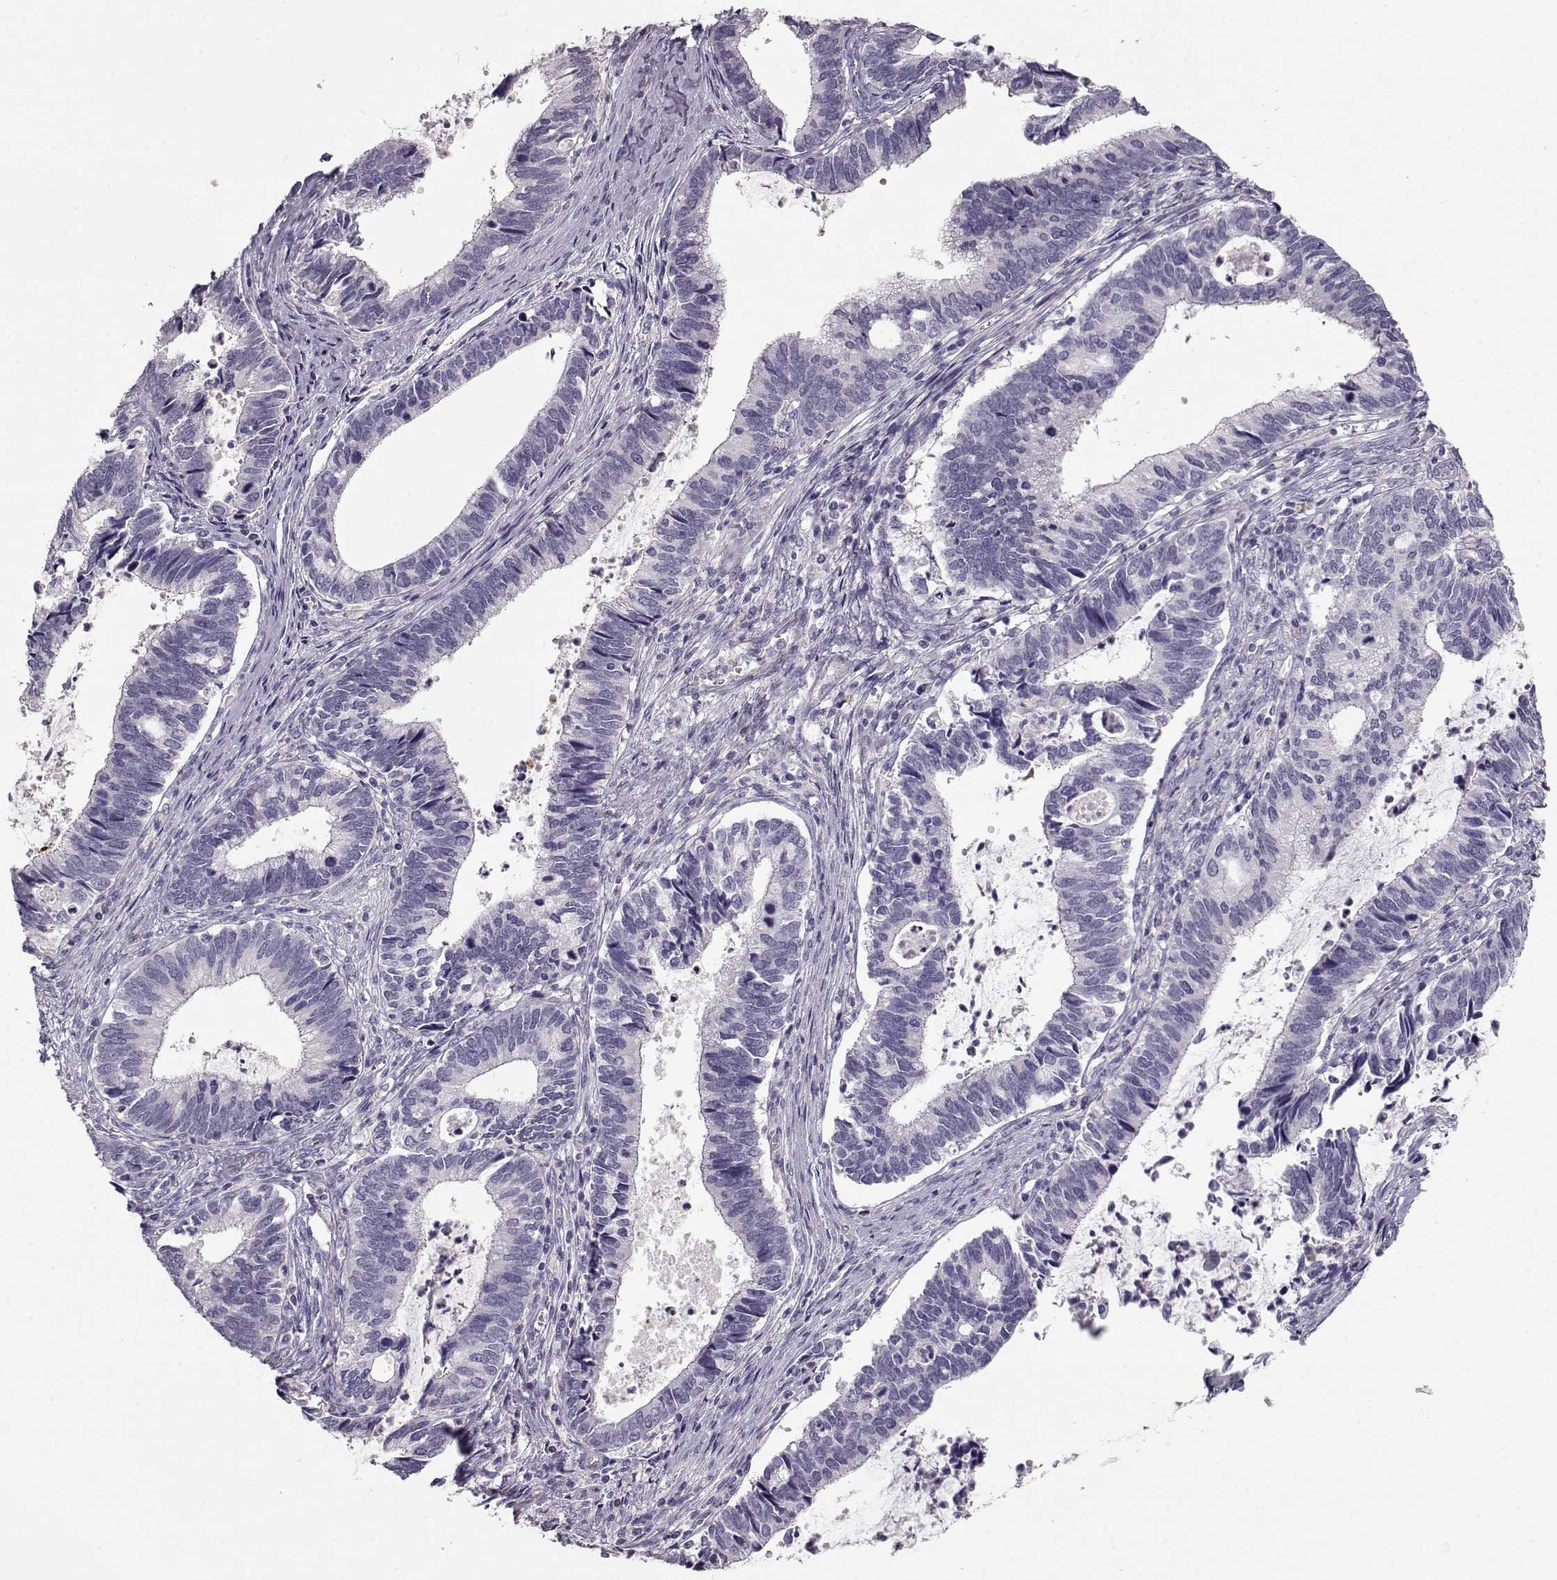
{"staining": {"intensity": "negative", "quantity": "none", "location": "none"}, "tissue": "cervical cancer", "cell_type": "Tumor cells", "image_type": "cancer", "snomed": [{"axis": "morphology", "description": "Adenocarcinoma, NOS"}, {"axis": "topography", "description": "Cervix"}], "caption": "High power microscopy image of an IHC image of cervical cancer, revealing no significant expression in tumor cells.", "gene": "SLC18A1", "patient": {"sex": "female", "age": 42}}